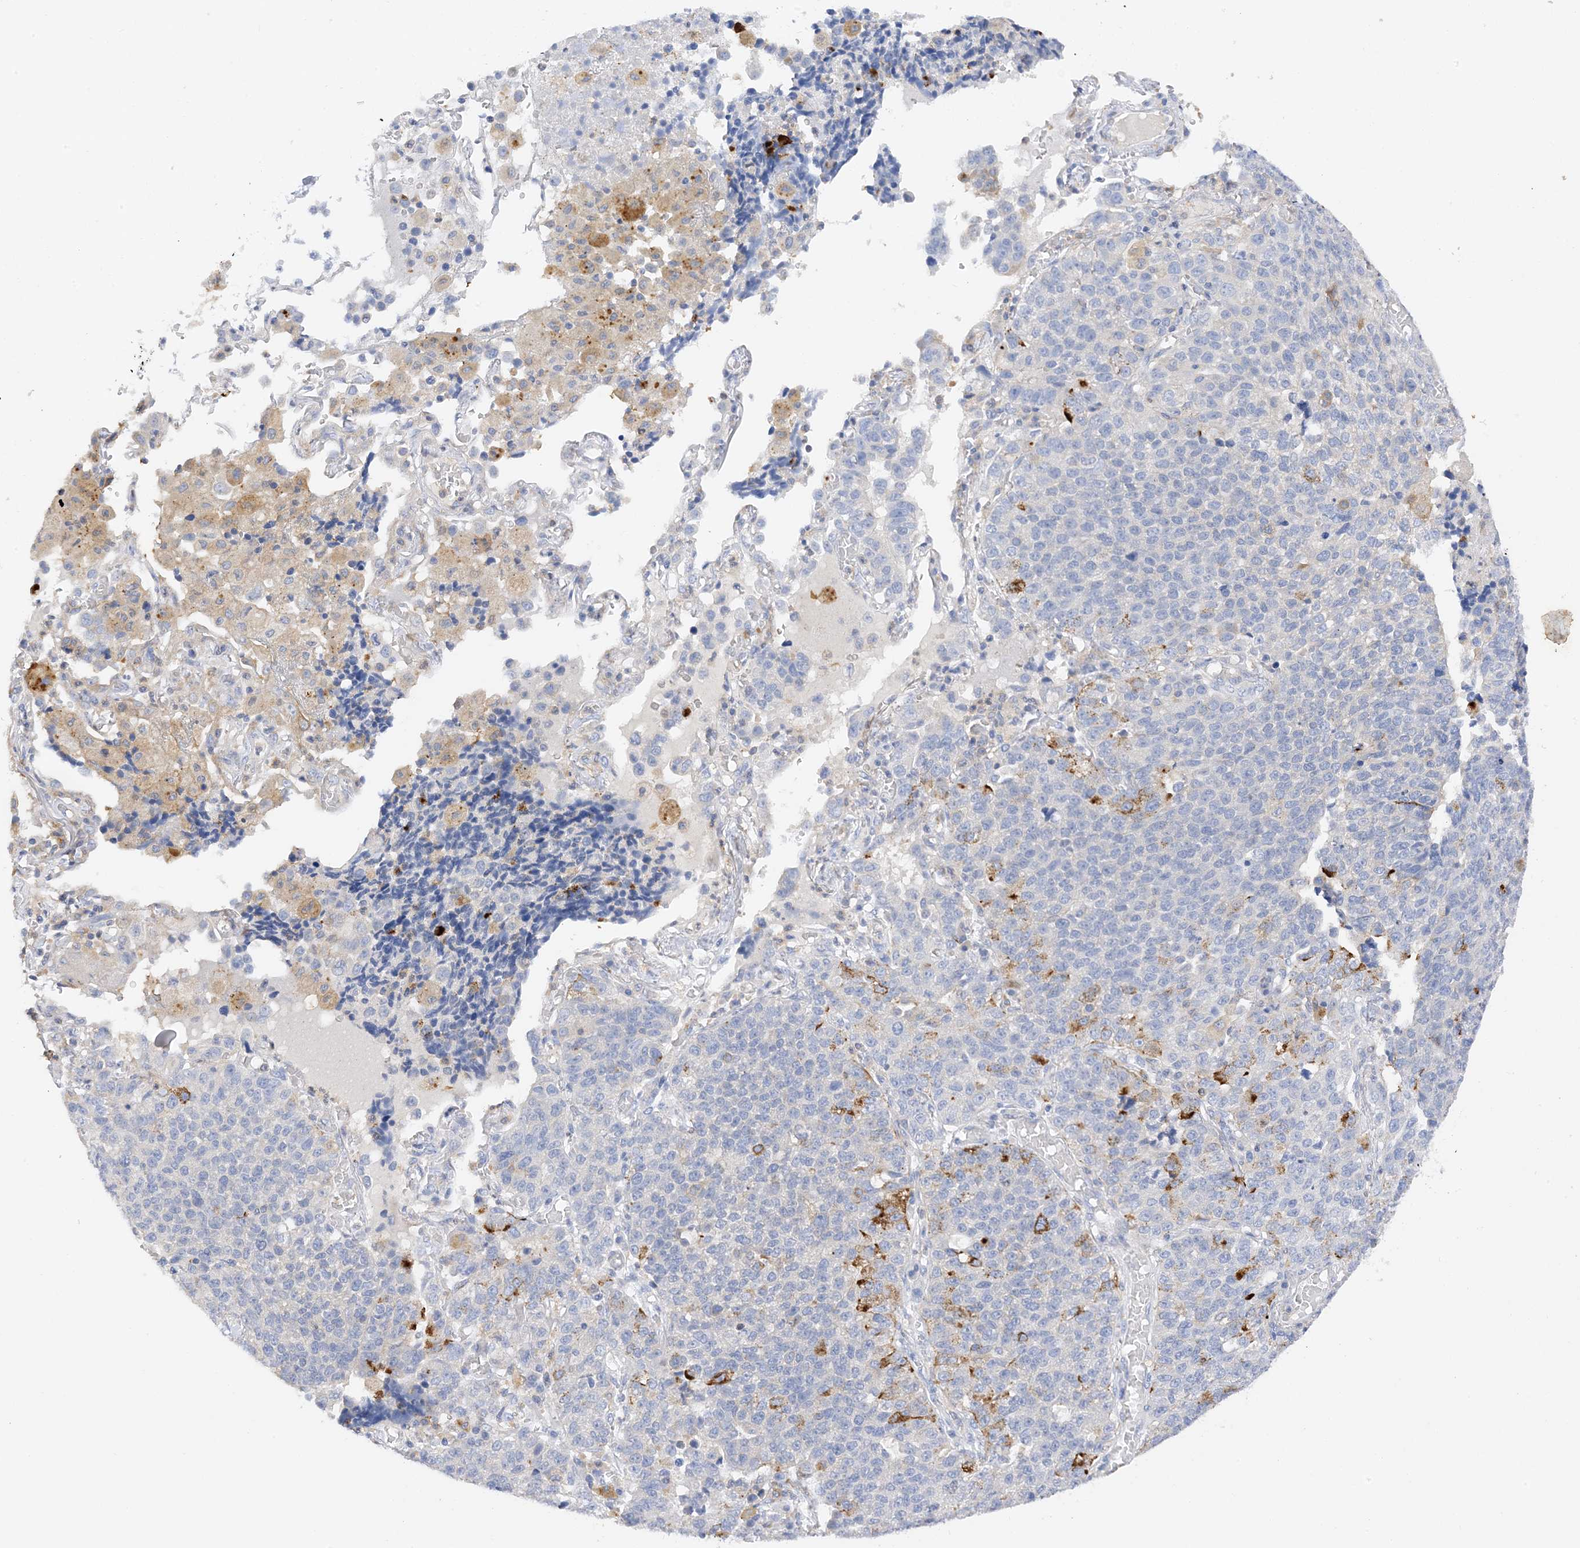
{"staining": {"intensity": "strong", "quantity": "<25%", "location": "cytoplasmic/membranous"}, "tissue": "lung cancer", "cell_type": "Tumor cells", "image_type": "cancer", "snomed": [{"axis": "morphology", "description": "Adenocarcinoma, NOS"}, {"axis": "topography", "description": "Lung"}], "caption": "This image displays immunohistochemistry staining of adenocarcinoma (lung), with medium strong cytoplasmic/membranous expression in about <25% of tumor cells.", "gene": "ARV1", "patient": {"sex": "male", "age": 49}}